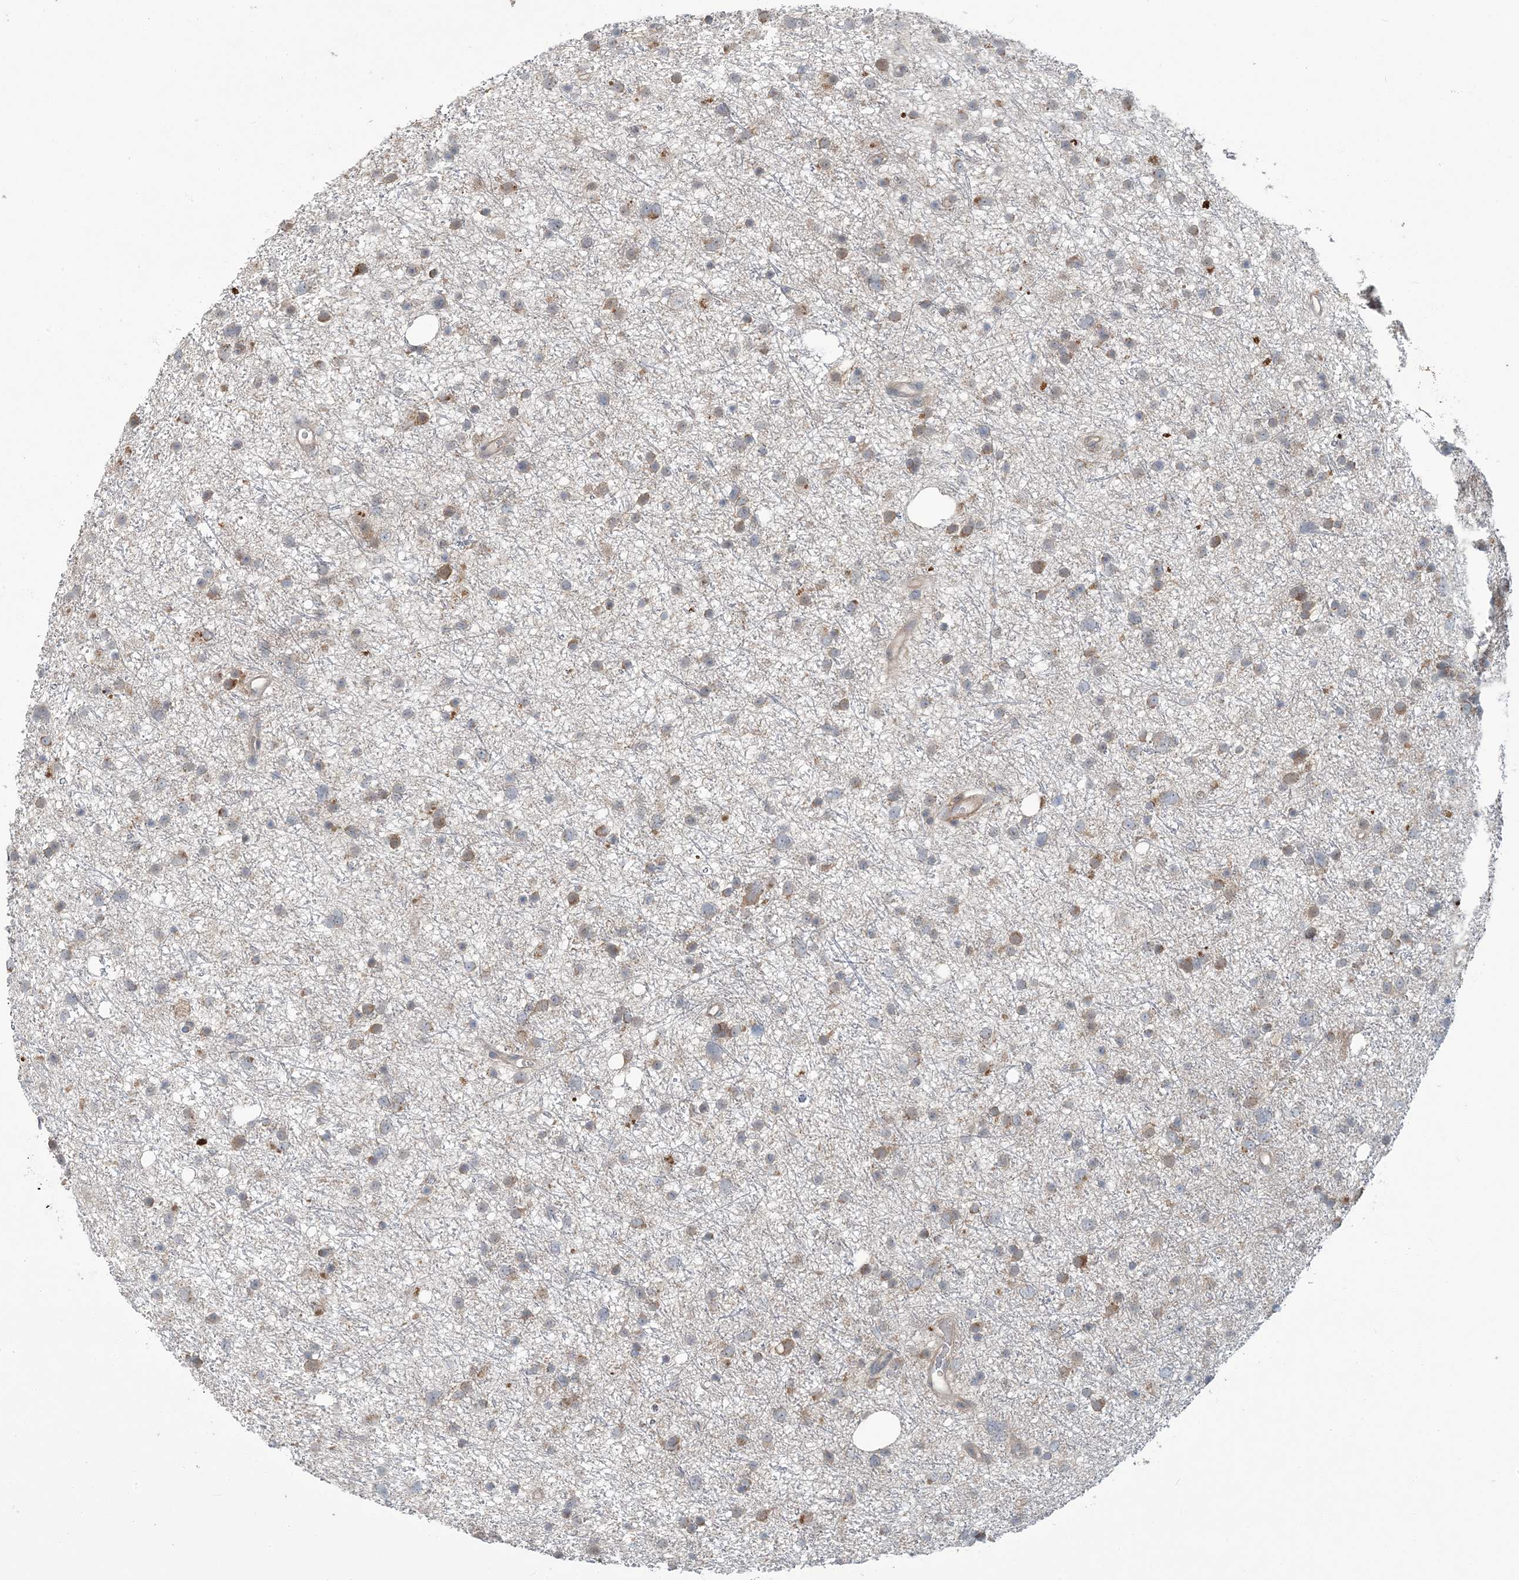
{"staining": {"intensity": "moderate", "quantity": "25%-75%", "location": "cytoplasmic/membranous"}, "tissue": "glioma", "cell_type": "Tumor cells", "image_type": "cancer", "snomed": [{"axis": "morphology", "description": "Glioma, malignant, Low grade"}, {"axis": "topography", "description": "Cerebral cortex"}], "caption": "This is an image of immunohistochemistry staining of glioma, which shows moderate expression in the cytoplasmic/membranous of tumor cells.", "gene": "ERI2", "patient": {"sex": "female", "age": 39}}